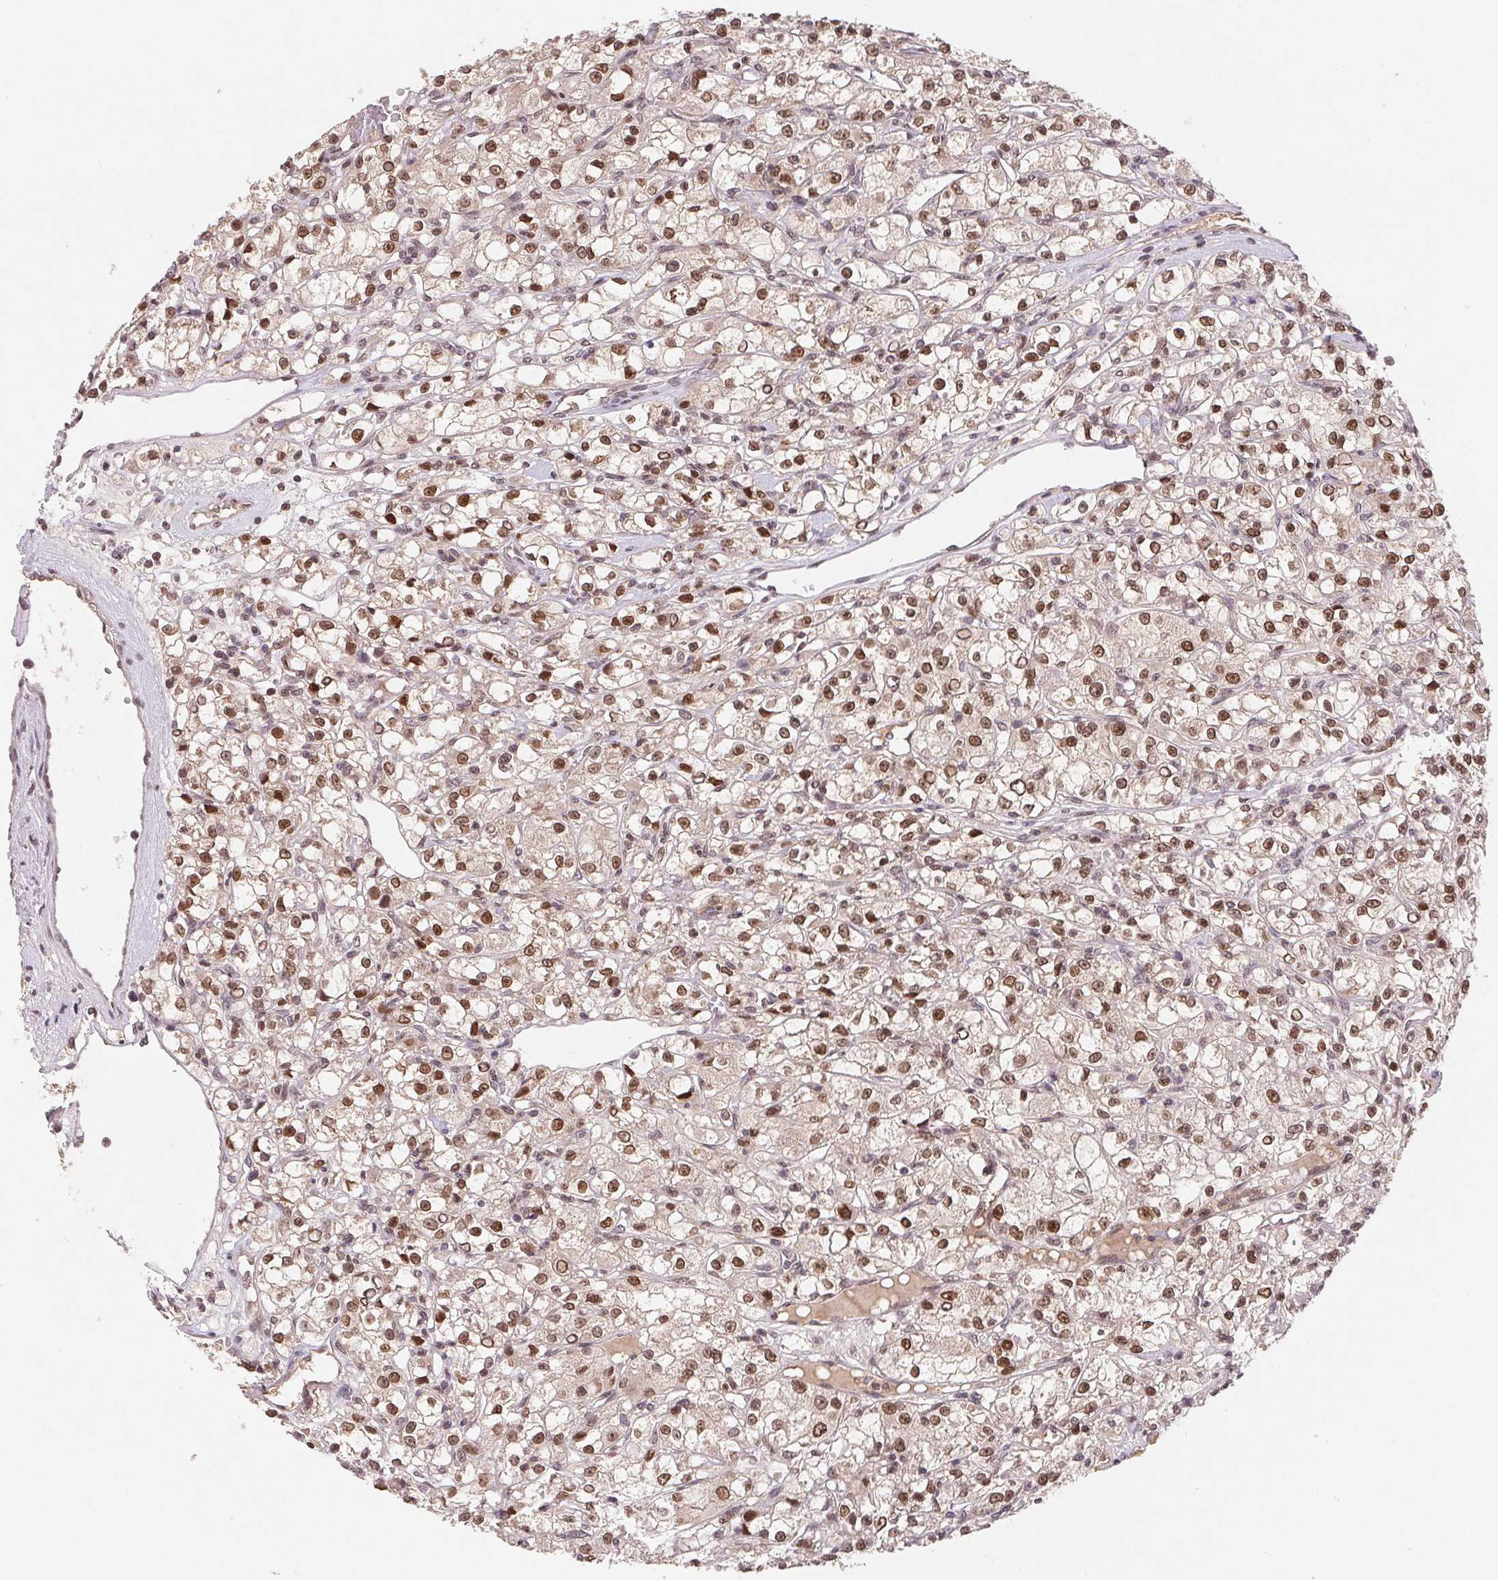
{"staining": {"intensity": "moderate", "quantity": ">75%", "location": "nuclear"}, "tissue": "renal cancer", "cell_type": "Tumor cells", "image_type": "cancer", "snomed": [{"axis": "morphology", "description": "Adenocarcinoma, NOS"}, {"axis": "topography", "description": "Kidney"}], "caption": "Immunohistochemical staining of adenocarcinoma (renal) shows medium levels of moderate nuclear positivity in approximately >75% of tumor cells. The staining is performed using DAB (3,3'-diaminobenzidine) brown chromogen to label protein expression. The nuclei are counter-stained blue using hematoxylin.", "gene": "HMGN3", "patient": {"sex": "female", "age": 59}}